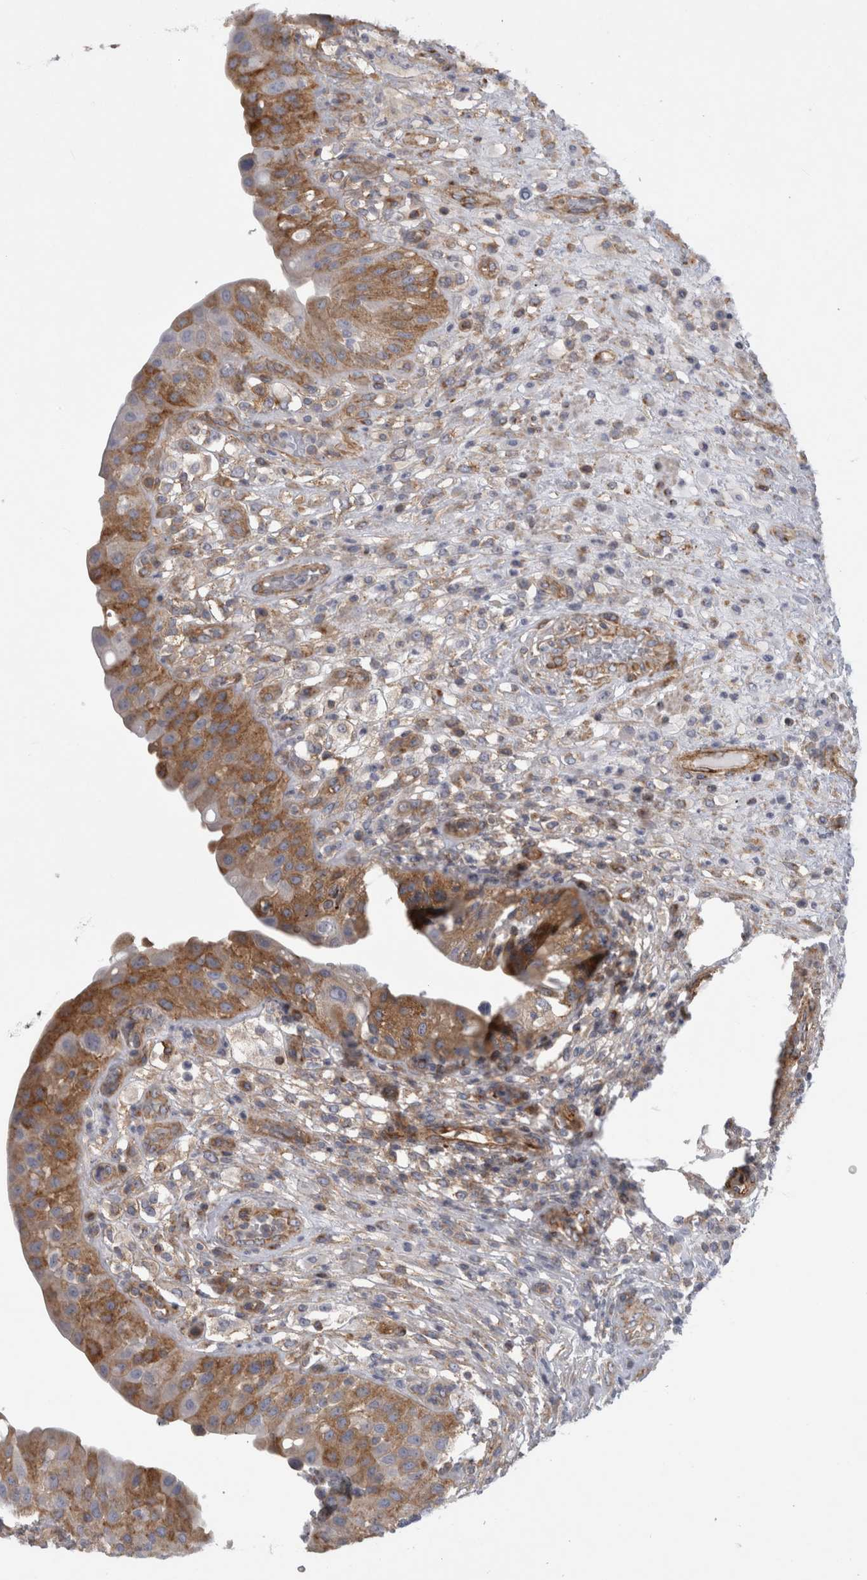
{"staining": {"intensity": "moderate", "quantity": "25%-75%", "location": "cytoplasmic/membranous"}, "tissue": "urinary bladder", "cell_type": "Urothelial cells", "image_type": "normal", "snomed": [{"axis": "morphology", "description": "Normal tissue, NOS"}, {"axis": "topography", "description": "Urinary bladder"}], "caption": "Brown immunohistochemical staining in unremarkable human urinary bladder shows moderate cytoplasmic/membranous expression in about 25%-75% of urothelial cells.", "gene": "ATXN3L", "patient": {"sex": "female", "age": 62}}